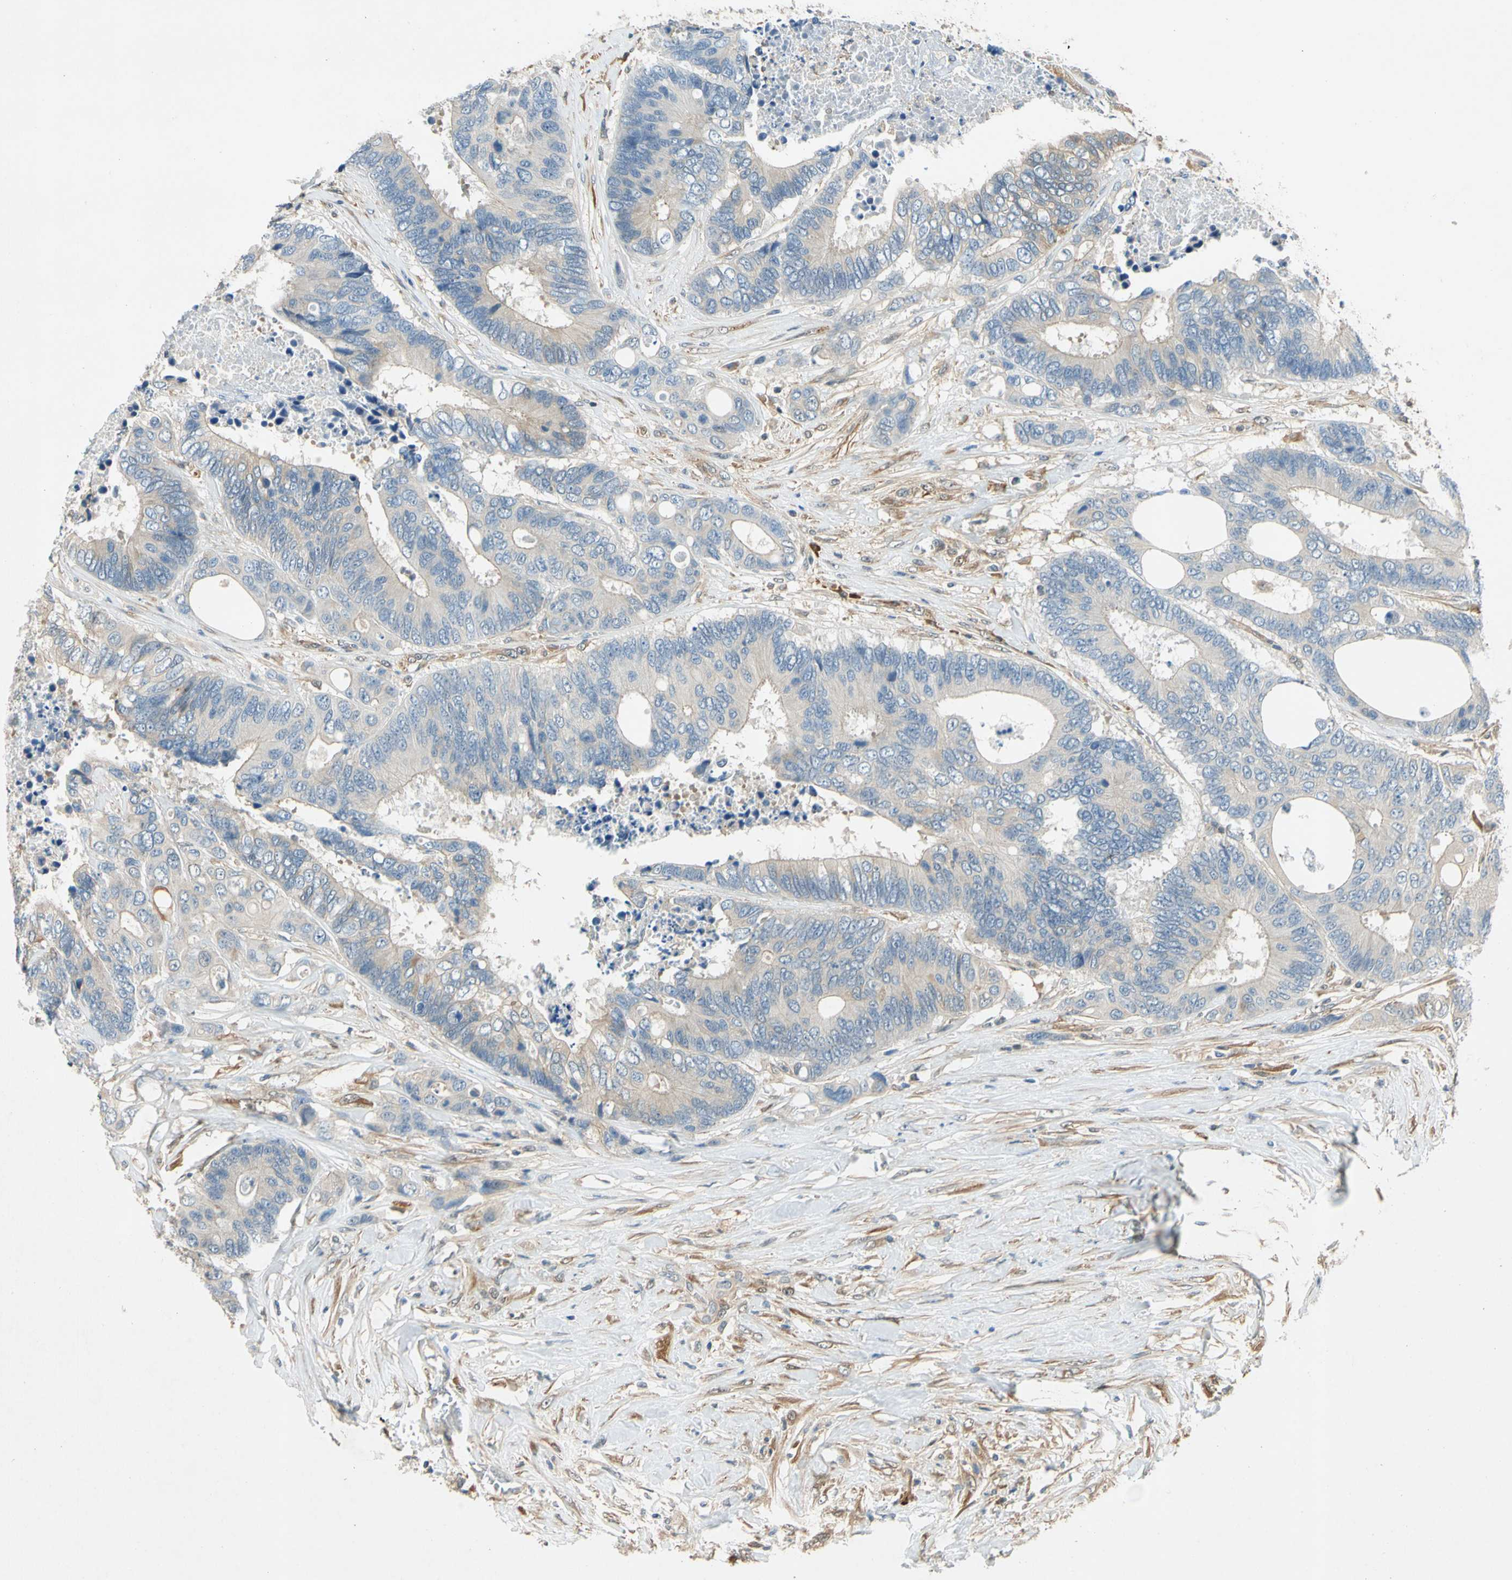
{"staining": {"intensity": "moderate", "quantity": ">75%", "location": "cytoplasmic/membranous"}, "tissue": "colorectal cancer", "cell_type": "Tumor cells", "image_type": "cancer", "snomed": [{"axis": "morphology", "description": "Adenocarcinoma, NOS"}, {"axis": "topography", "description": "Rectum"}], "caption": "A medium amount of moderate cytoplasmic/membranous expression is appreciated in about >75% of tumor cells in colorectal adenocarcinoma tissue.", "gene": "WIPI1", "patient": {"sex": "male", "age": 55}}